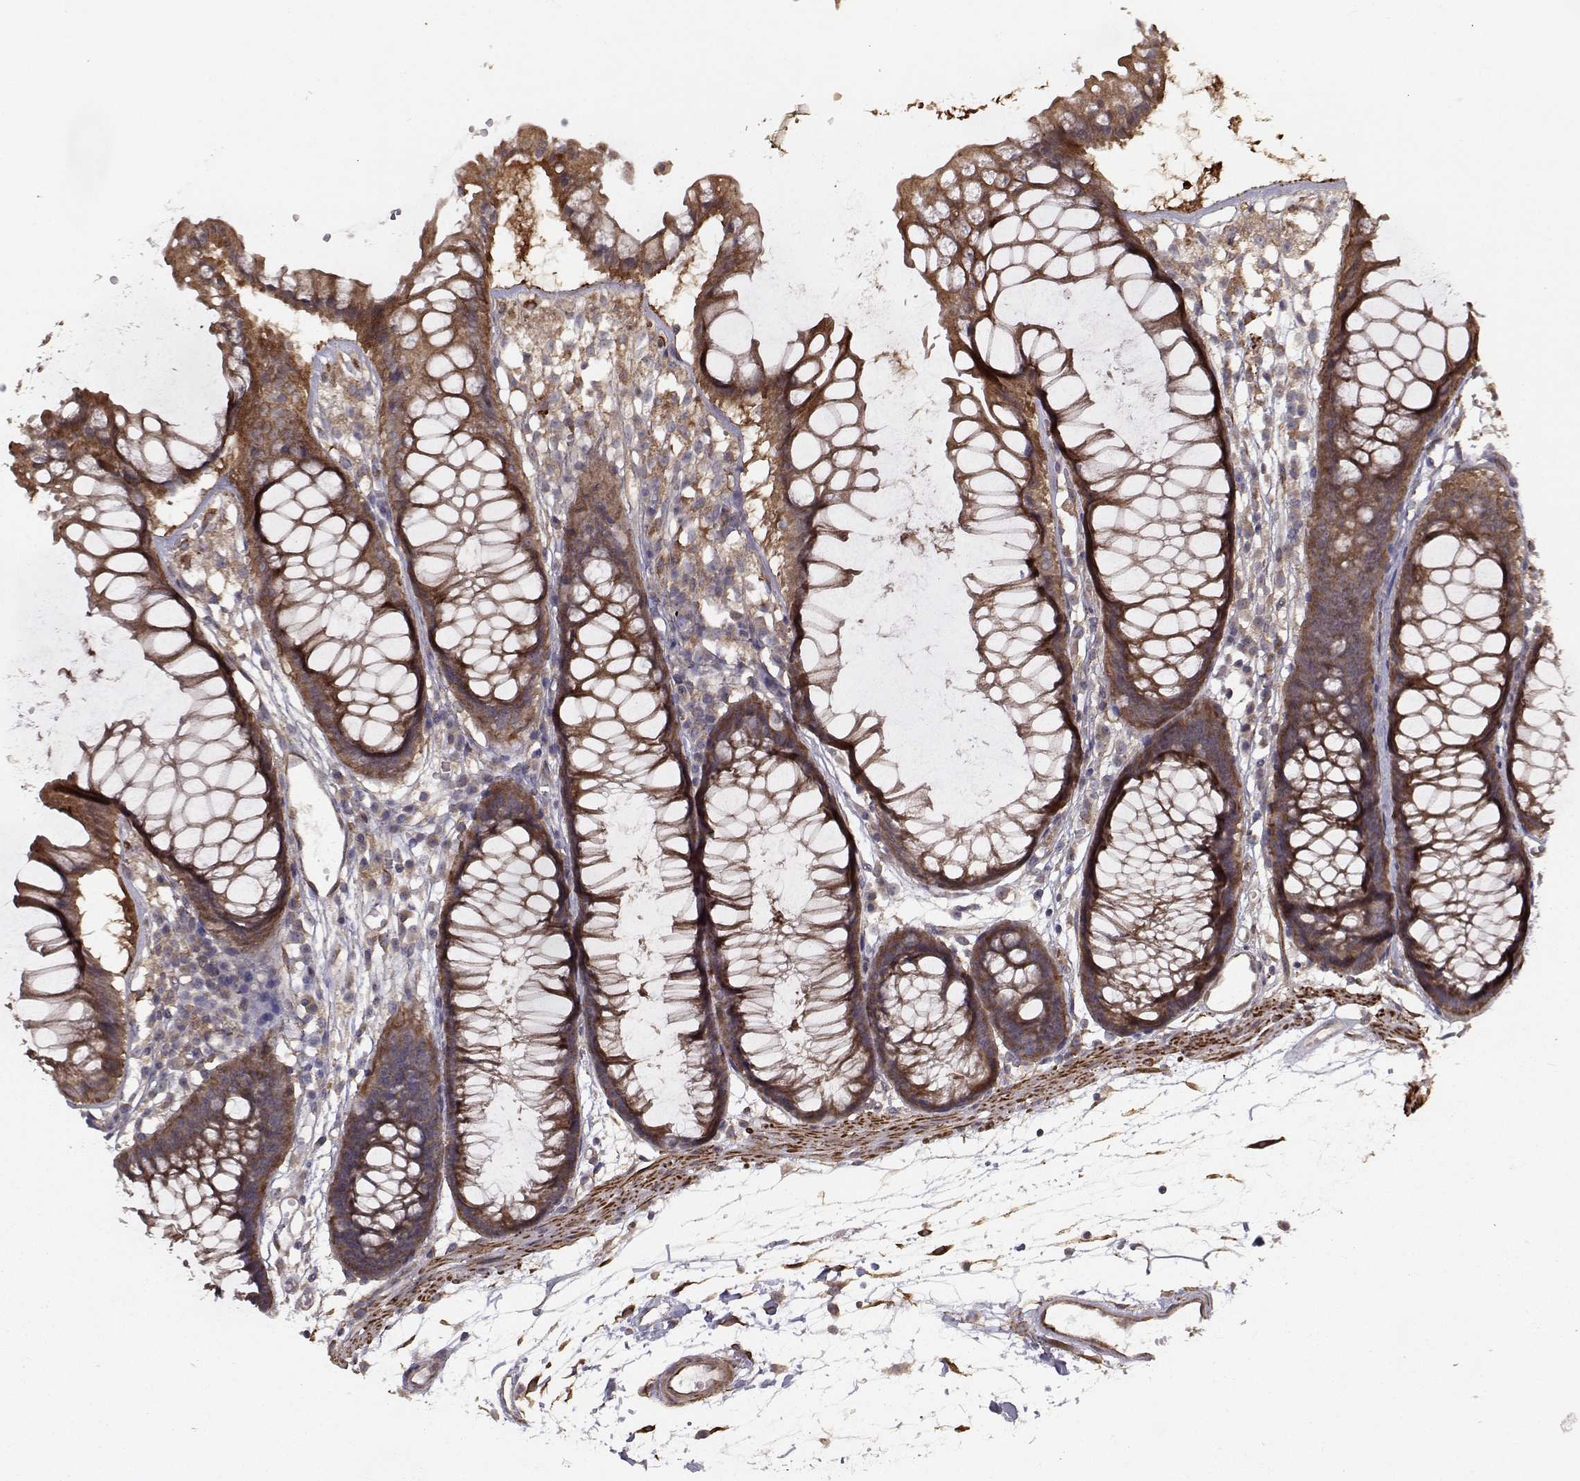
{"staining": {"intensity": "moderate", "quantity": "25%-75%", "location": "cytoplasmic/membranous"}, "tissue": "colon", "cell_type": "Endothelial cells", "image_type": "normal", "snomed": [{"axis": "morphology", "description": "Normal tissue, NOS"}, {"axis": "morphology", "description": "Adenocarcinoma, NOS"}, {"axis": "topography", "description": "Colon"}], "caption": "An immunohistochemistry image of benign tissue is shown. Protein staining in brown labels moderate cytoplasmic/membranous positivity in colon within endothelial cells.", "gene": "TRIP10", "patient": {"sex": "male", "age": 65}}